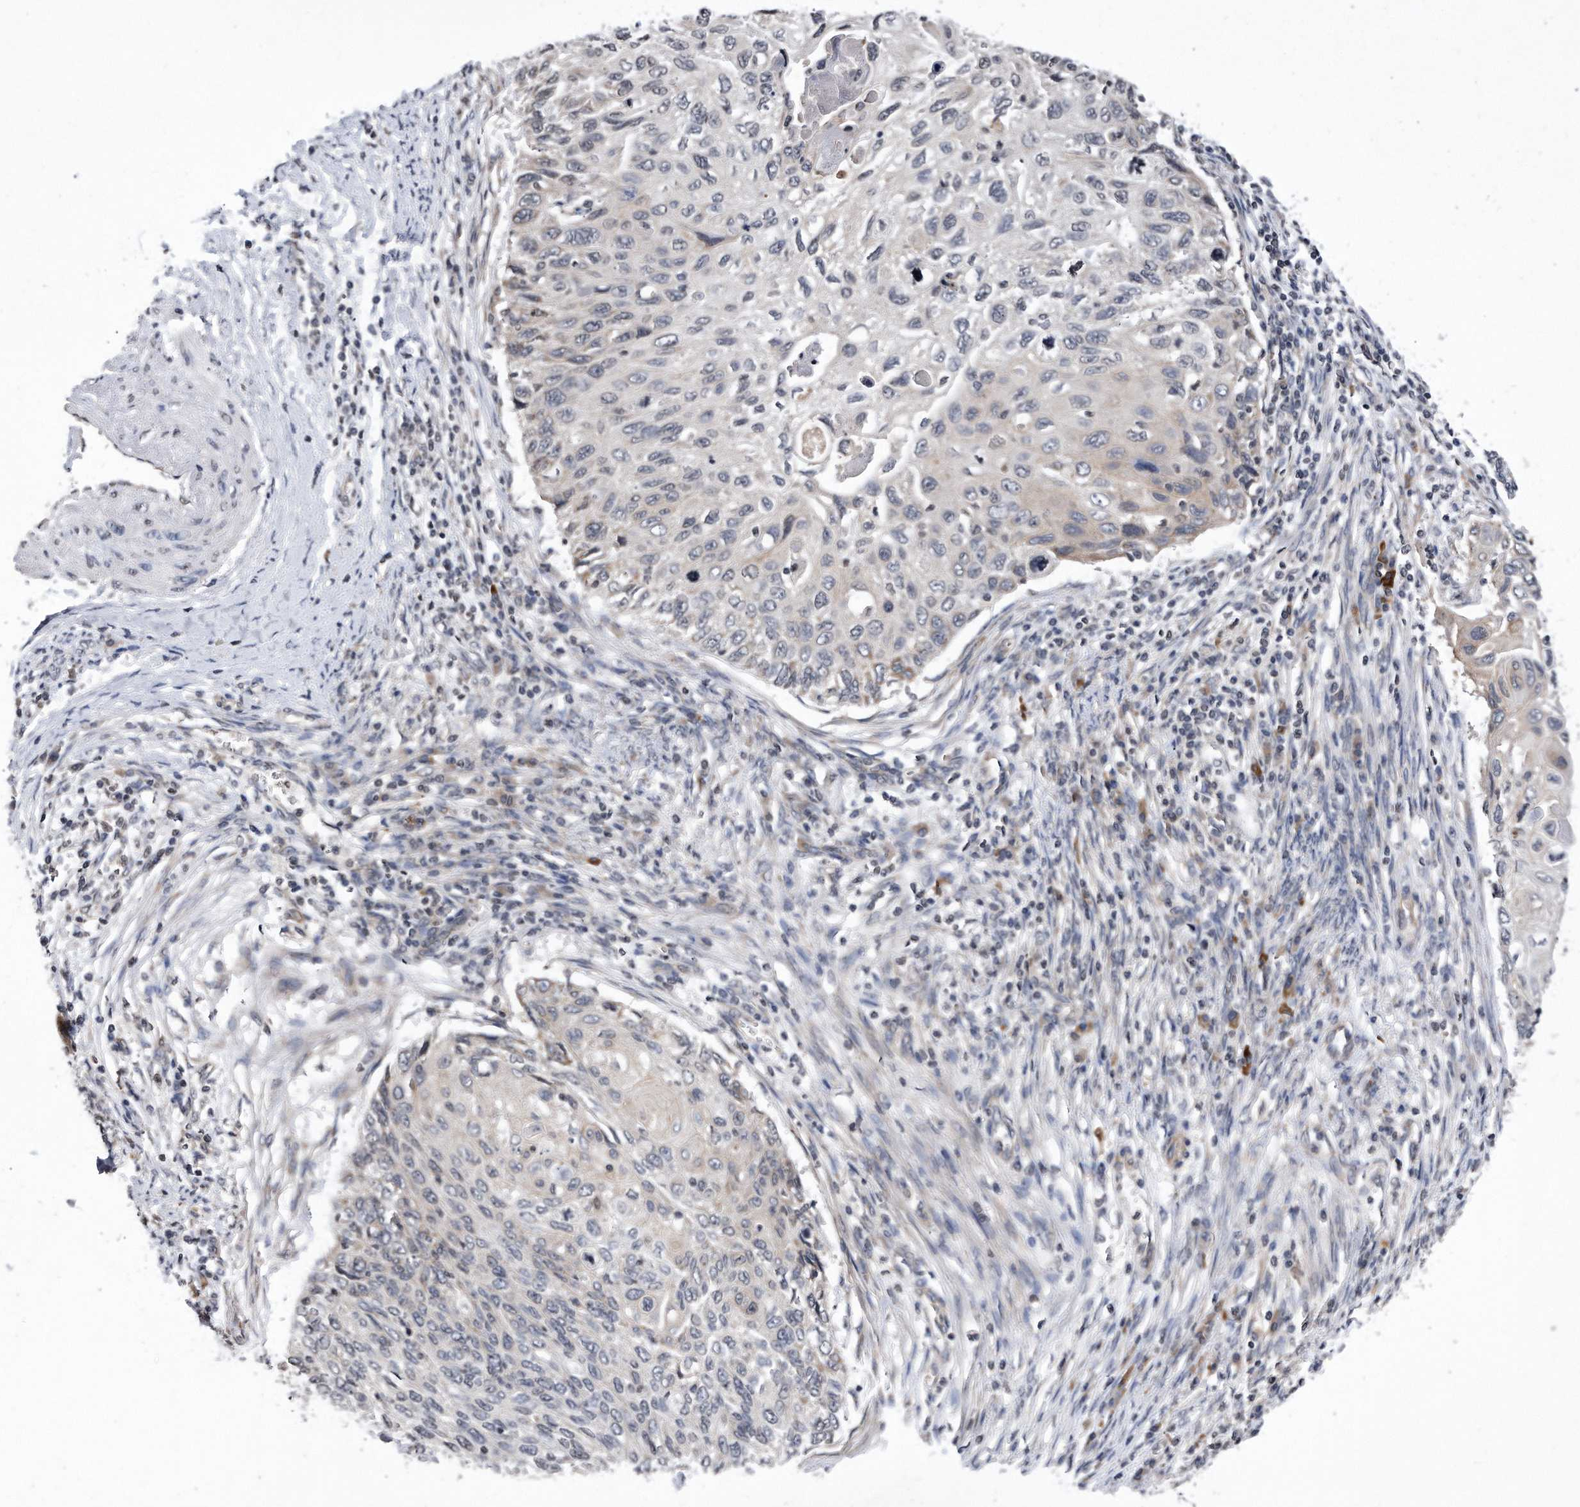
{"staining": {"intensity": "negative", "quantity": "none", "location": "none"}, "tissue": "cervical cancer", "cell_type": "Tumor cells", "image_type": "cancer", "snomed": [{"axis": "morphology", "description": "Squamous cell carcinoma, NOS"}, {"axis": "topography", "description": "Cervix"}], "caption": "Tumor cells show no significant protein staining in cervical cancer (squamous cell carcinoma).", "gene": "DAB1", "patient": {"sex": "female", "age": 70}}